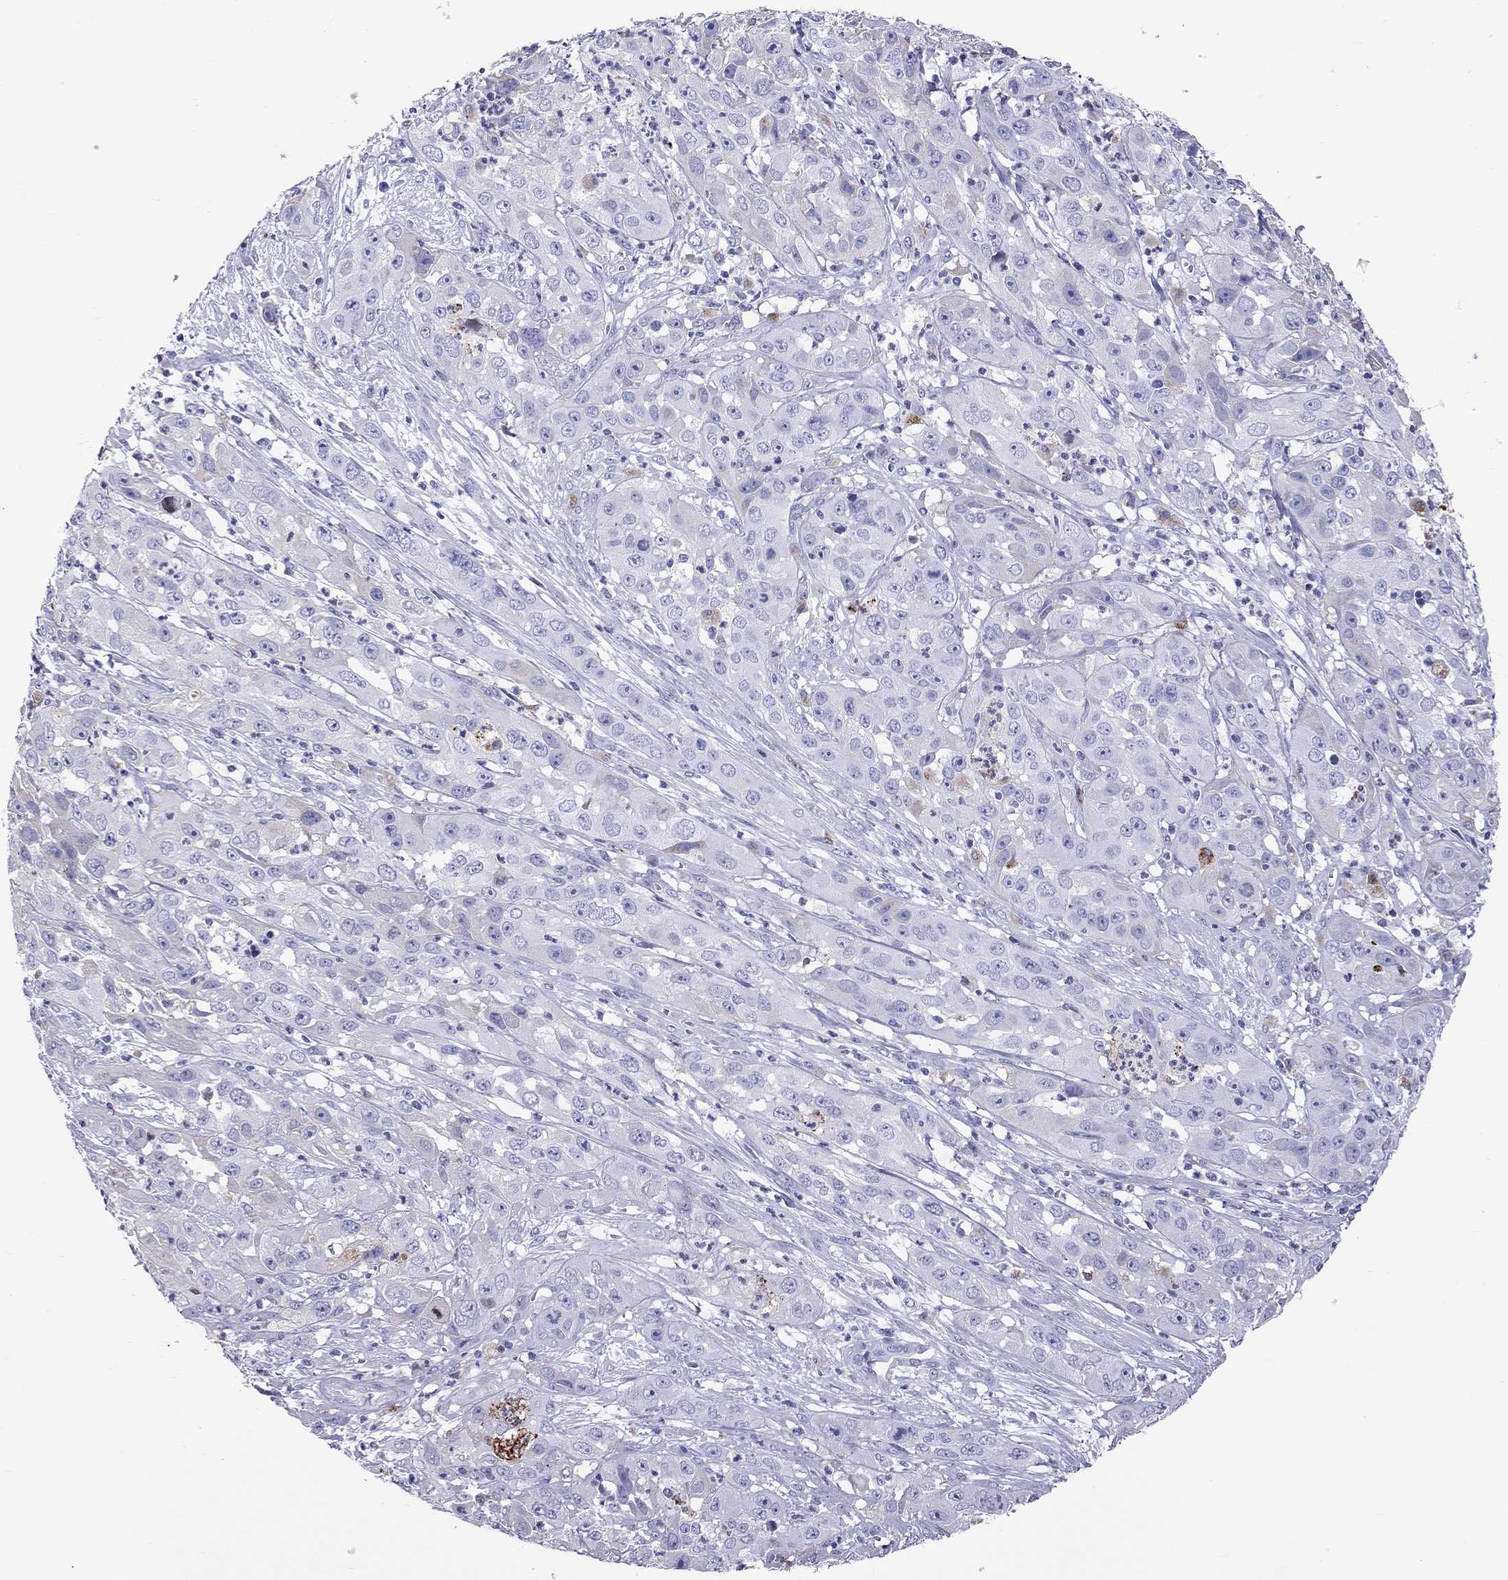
{"staining": {"intensity": "negative", "quantity": "none", "location": "none"}, "tissue": "cervical cancer", "cell_type": "Tumor cells", "image_type": "cancer", "snomed": [{"axis": "morphology", "description": "Squamous cell carcinoma, NOS"}, {"axis": "topography", "description": "Cervix"}], "caption": "A histopathology image of cervical cancer stained for a protein displays no brown staining in tumor cells.", "gene": "SERPINA3", "patient": {"sex": "female", "age": 32}}